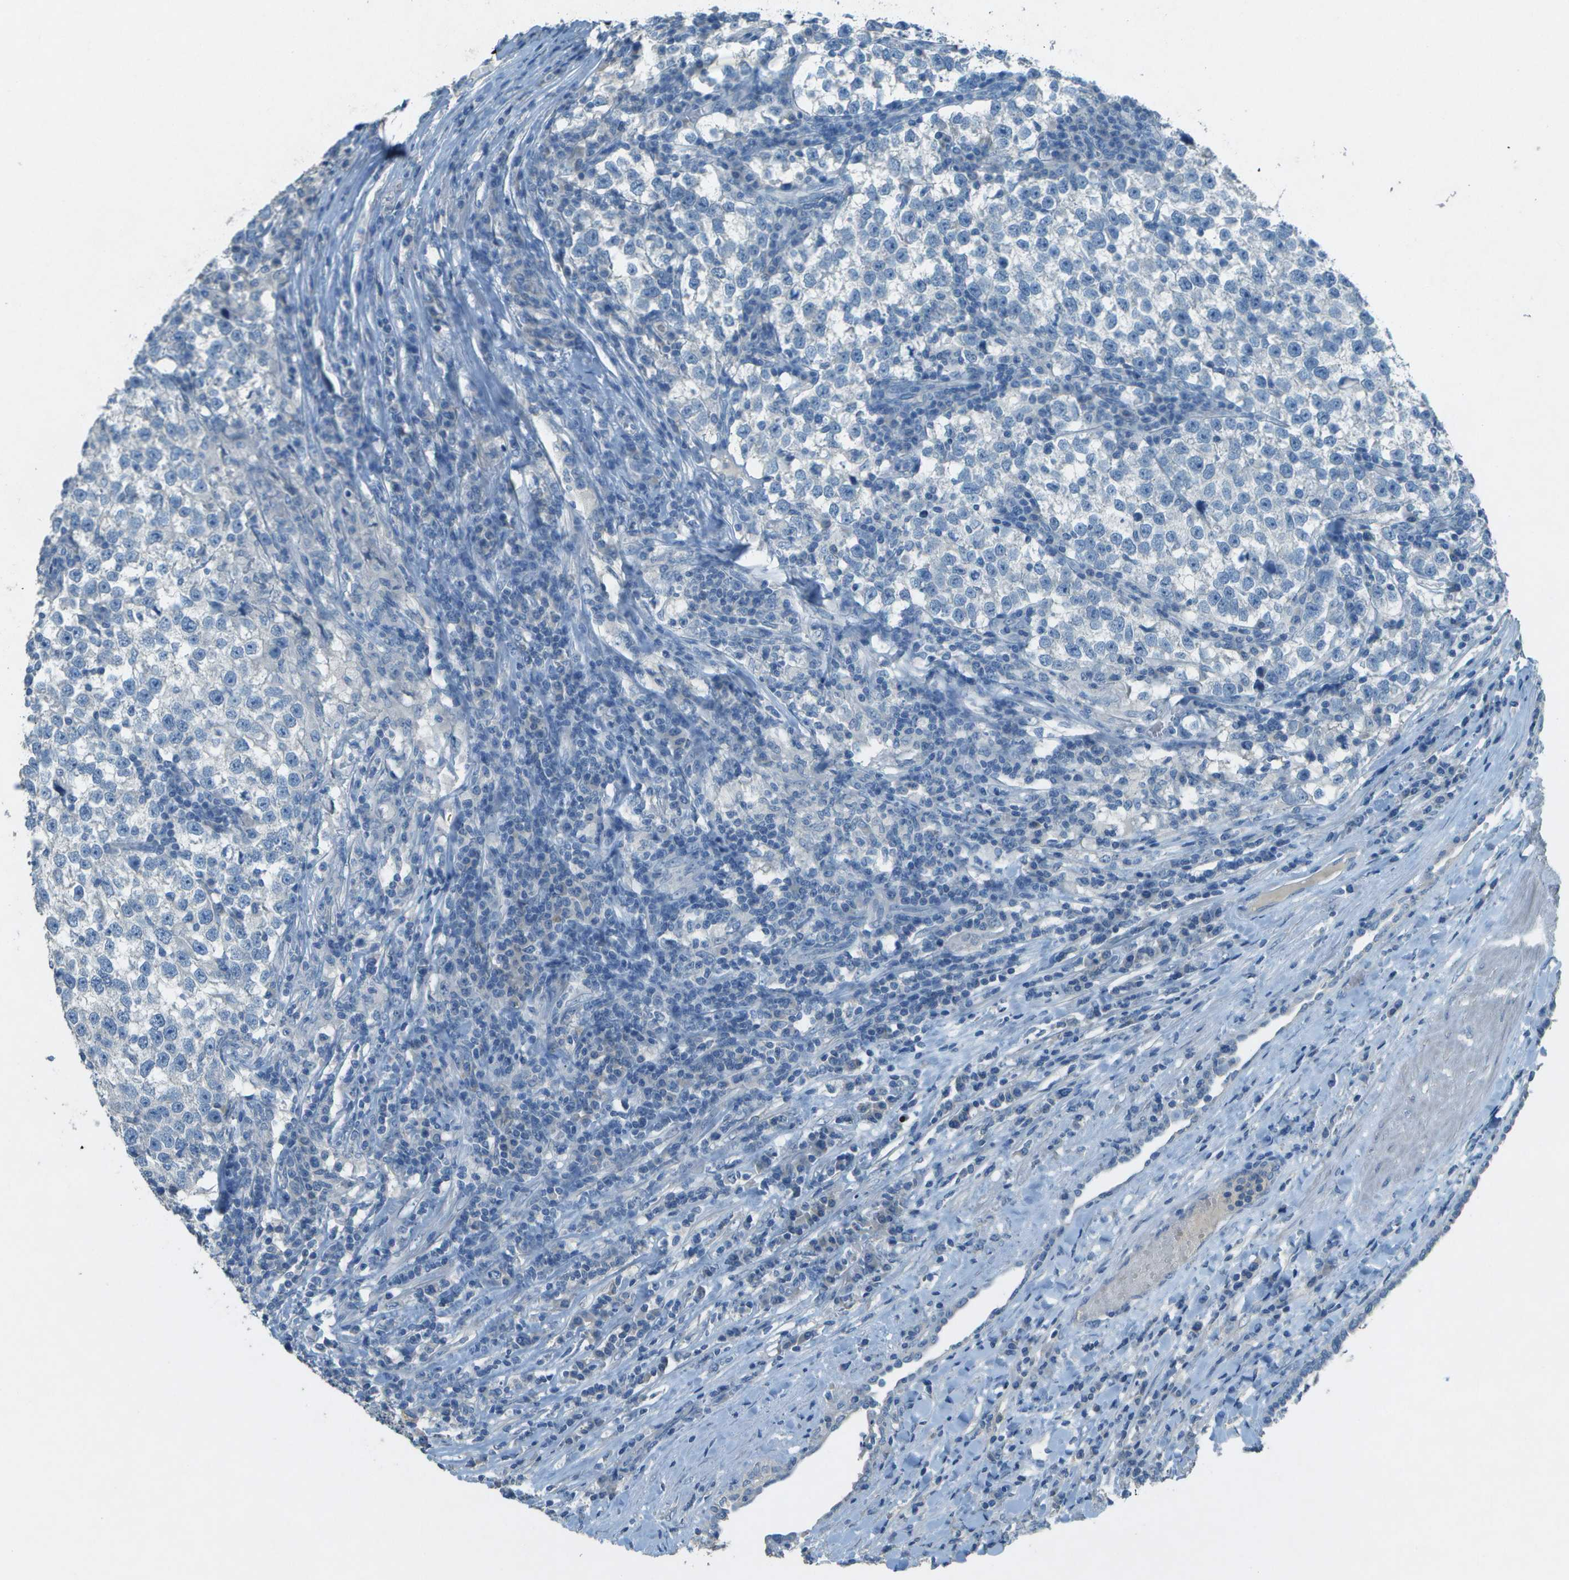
{"staining": {"intensity": "negative", "quantity": "none", "location": "none"}, "tissue": "testis cancer", "cell_type": "Tumor cells", "image_type": "cancer", "snomed": [{"axis": "morphology", "description": "Normal tissue, NOS"}, {"axis": "morphology", "description": "Seminoma, NOS"}, {"axis": "topography", "description": "Testis"}], "caption": "Immunohistochemical staining of seminoma (testis) demonstrates no significant expression in tumor cells.", "gene": "LGI2", "patient": {"sex": "male", "age": 43}}